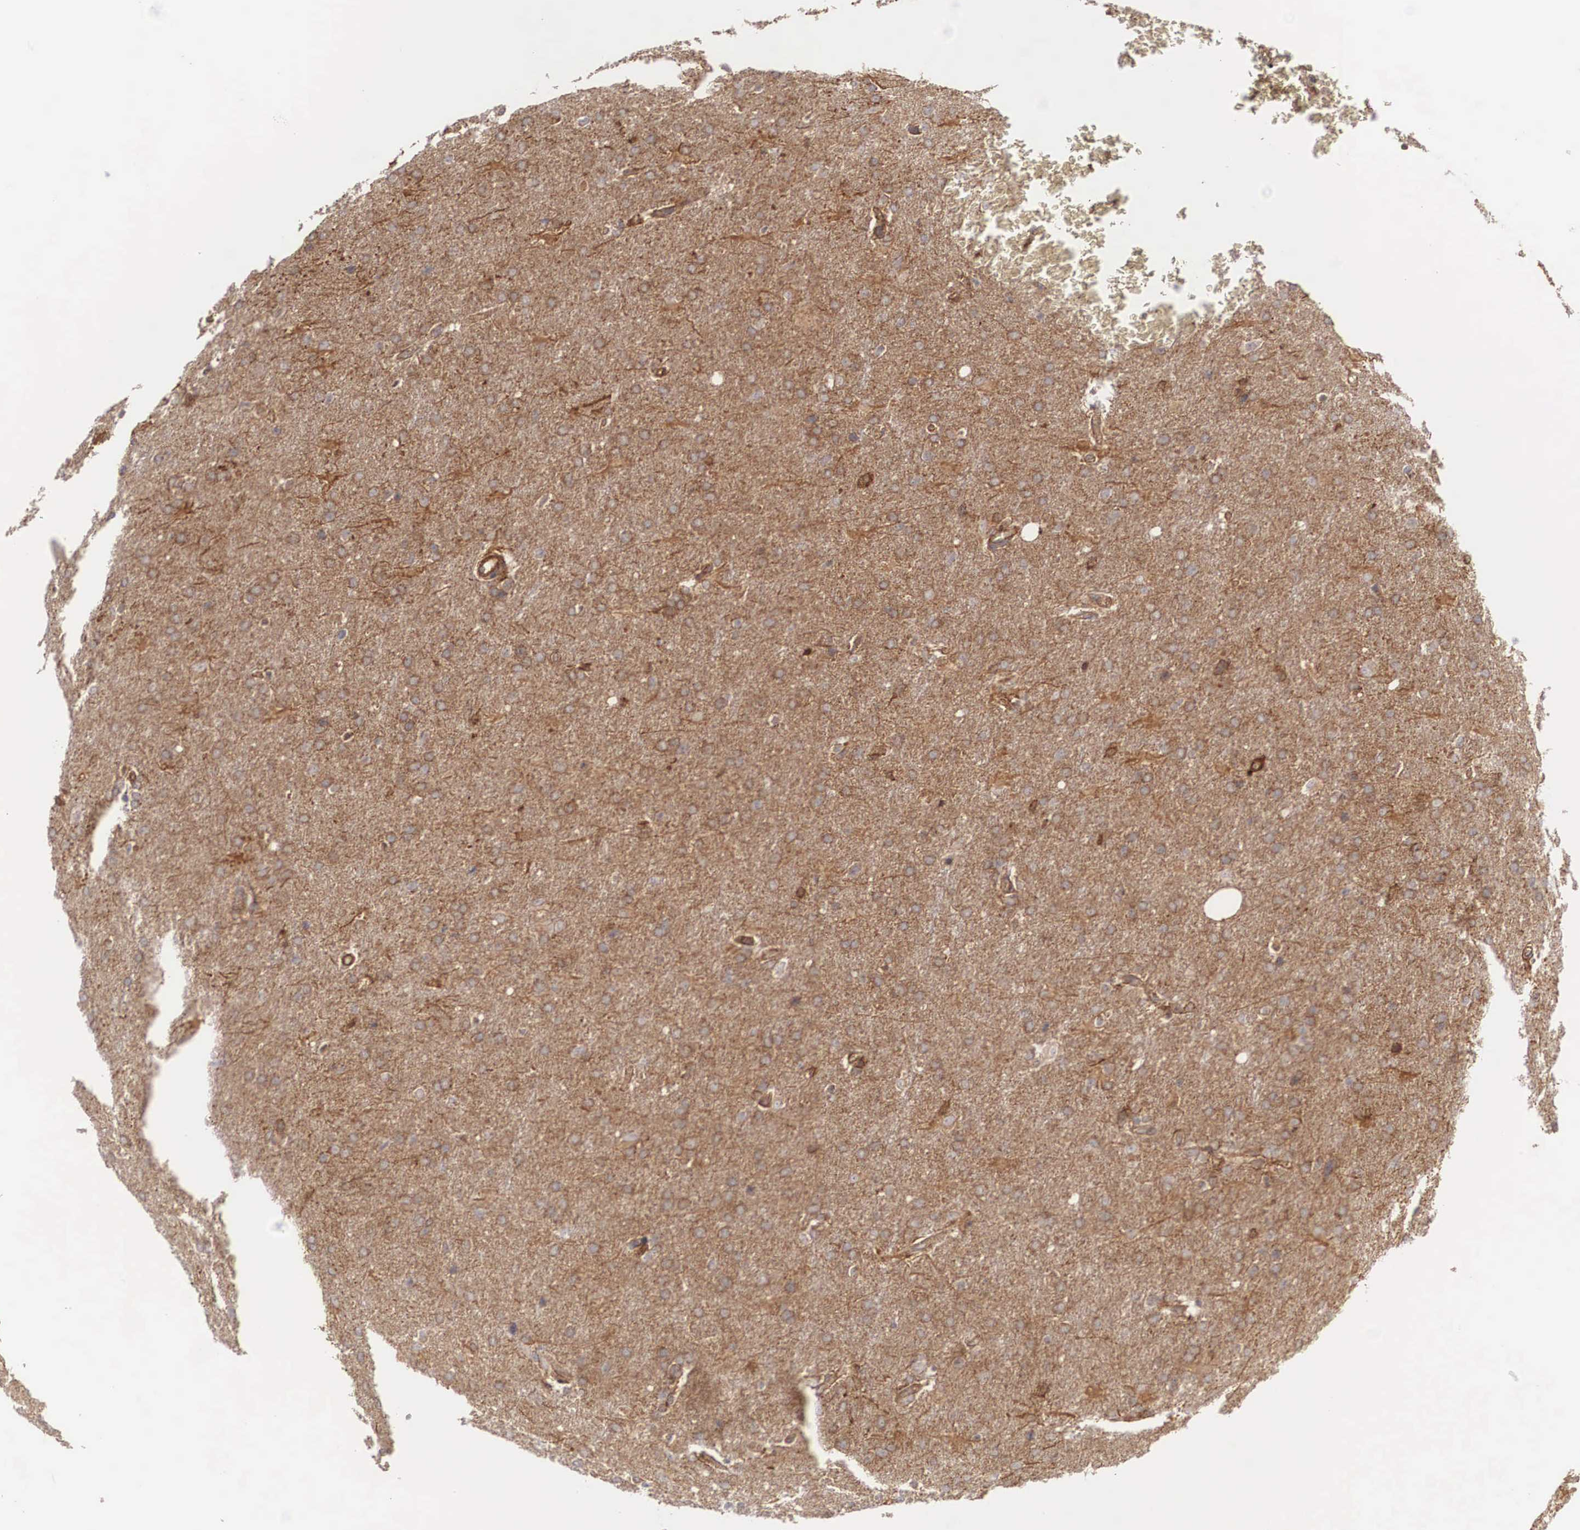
{"staining": {"intensity": "strong", "quantity": ">75%", "location": "cytoplasmic/membranous"}, "tissue": "glioma", "cell_type": "Tumor cells", "image_type": "cancer", "snomed": [{"axis": "morphology", "description": "Glioma, malignant, High grade"}, {"axis": "topography", "description": "Brain"}], "caption": "Immunohistochemistry staining of glioma, which displays high levels of strong cytoplasmic/membranous expression in approximately >75% of tumor cells indicating strong cytoplasmic/membranous protein staining. The staining was performed using DAB (brown) for protein detection and nuclei were counterstained in hematoxylin (blue).", "gene": "ARMCX4", "patient": {"sex": "male", "age": 68}}